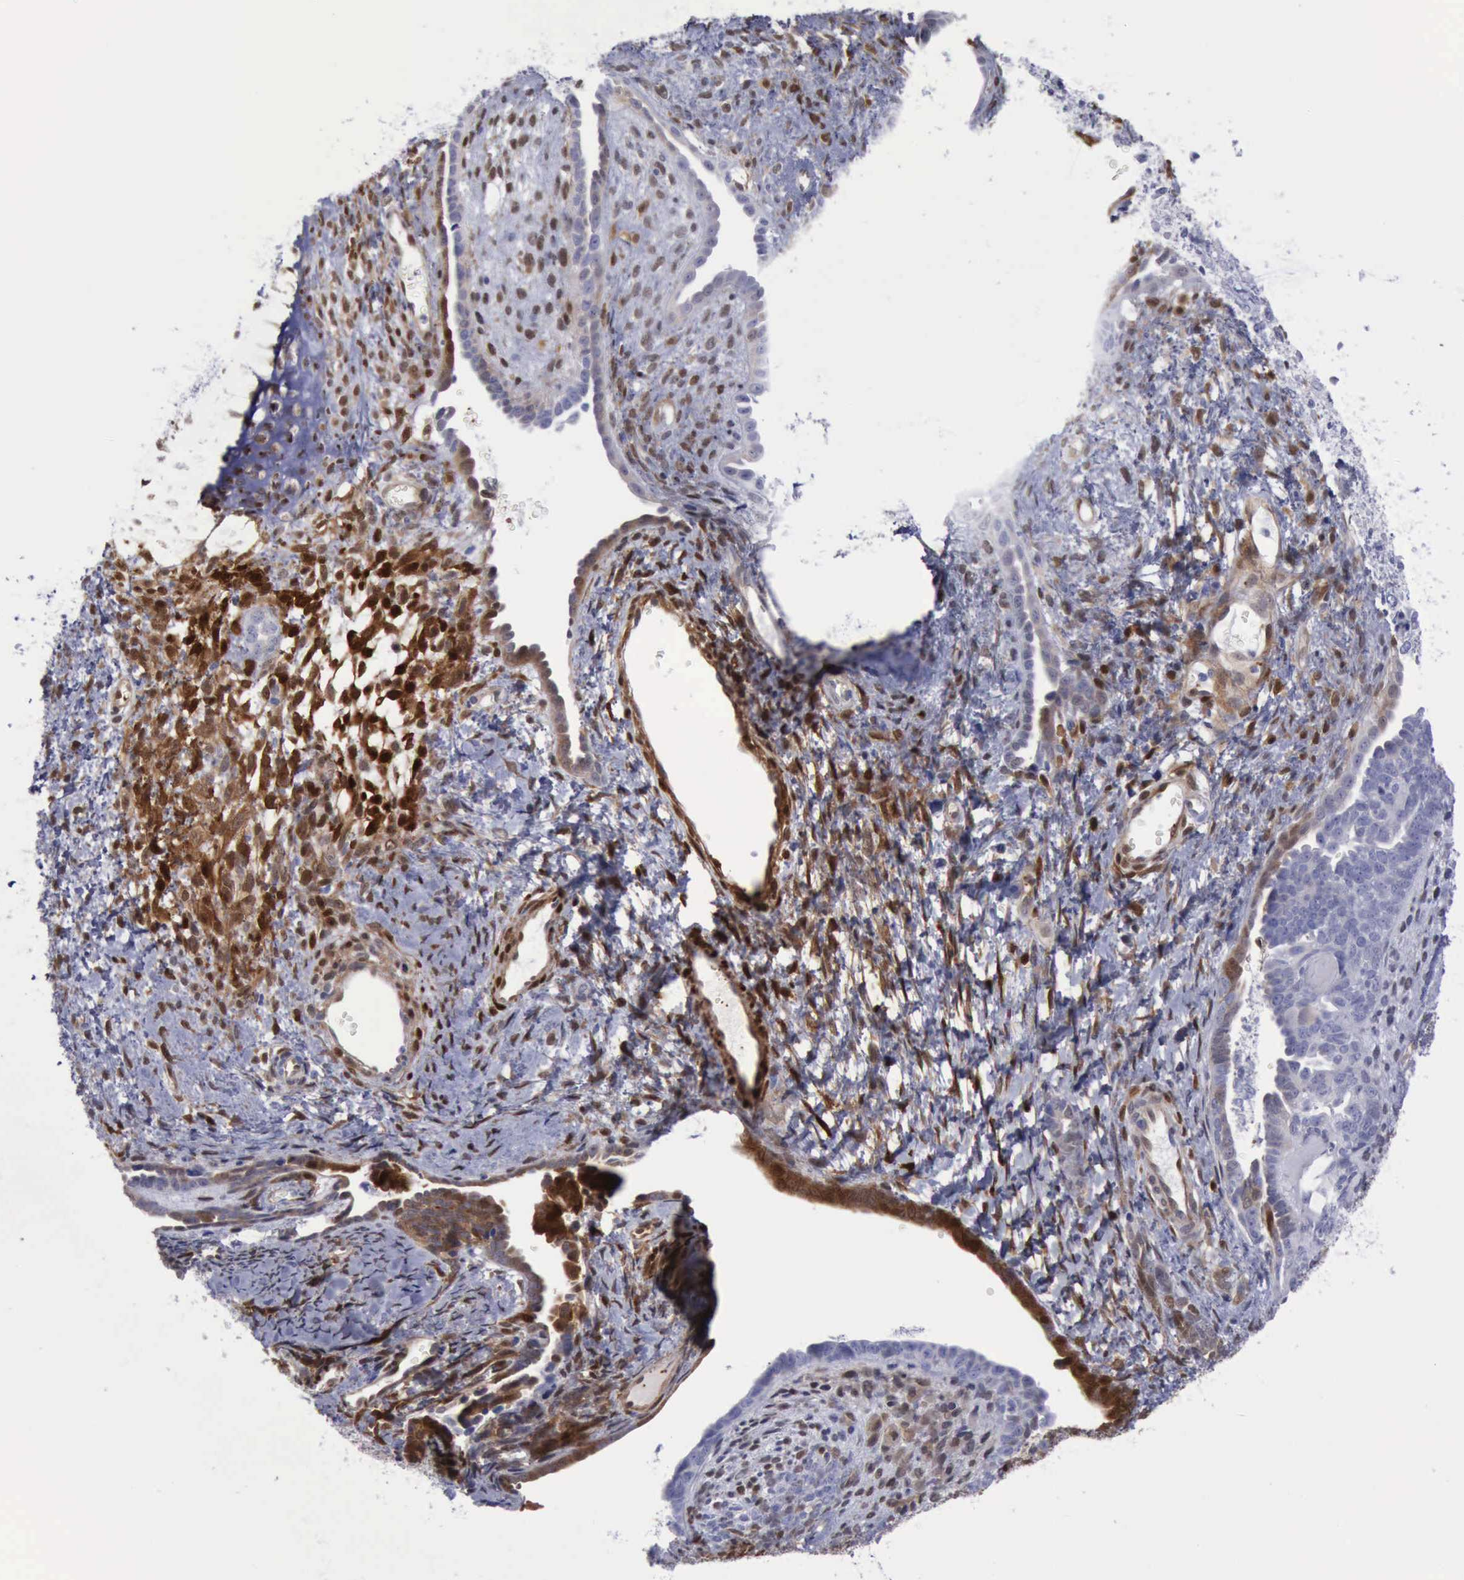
{"staining": {"intensity": "negative", "quantity": "none", "location": "none"}, "tissue": "endometrial cancer", "cell_type": "Tumor cells", "image_type": "cancer", "snomed": [{"axis": "morphology", "description": "Neoplasm, malignant, NOS"}, {"axis": "topography", "description": "Endometrium"}], "caption": "This is an immunohistochemistry image of endometrial cancer (neoplasm (malignant)). There is no positivity in tumor cells.", "gene": "FHL1", "patient": {"sex": "female", "age": 74}}